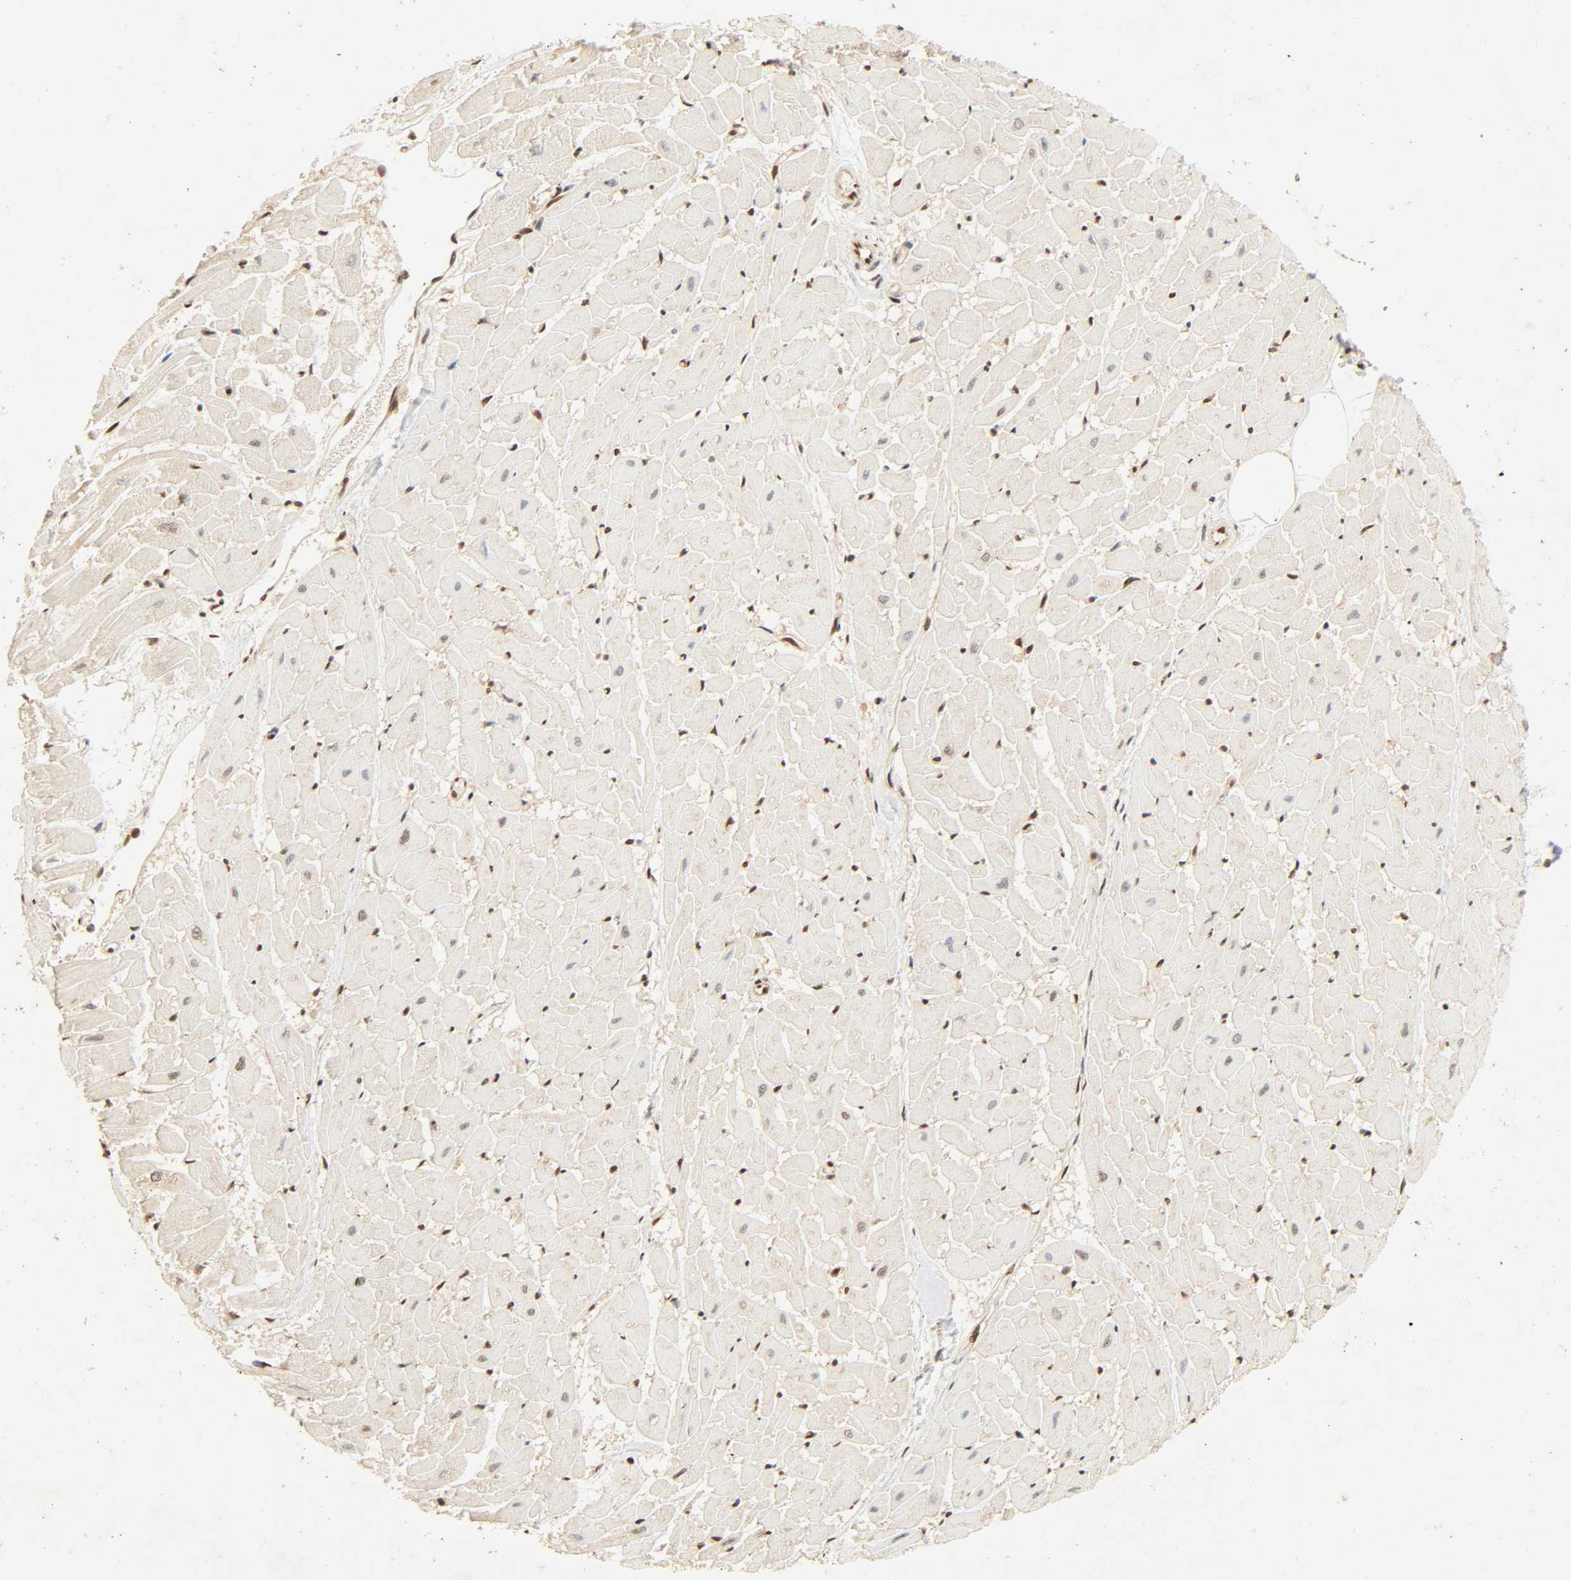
{"staining": {"intensity": "moderate", "quantity": "25%-75%", "location": "nuclear"}, "tissue": "heart muscle", "cell_type": "Cardiomyocytes", "image_type": "normal", "snomed": [{"axis": "morphology", "description": "Normal tissue, NOS"}, {"axis": "topography", "description": "Heart"}], "caption": "IHC staining of unremarkable heart muscle, which shows medium levels of moderate nuclear staining in about 25%-75% of cardiomyocytes indicating moderate nuclear protein positivity. The staining was performed using DAB (3,3'-diaminobenzidine) (brown) for protein detection and nuclei were counterstained in hematoxylin (blue).", "gene": "UBC", "patient": {"sex": "female", "age": 19}}